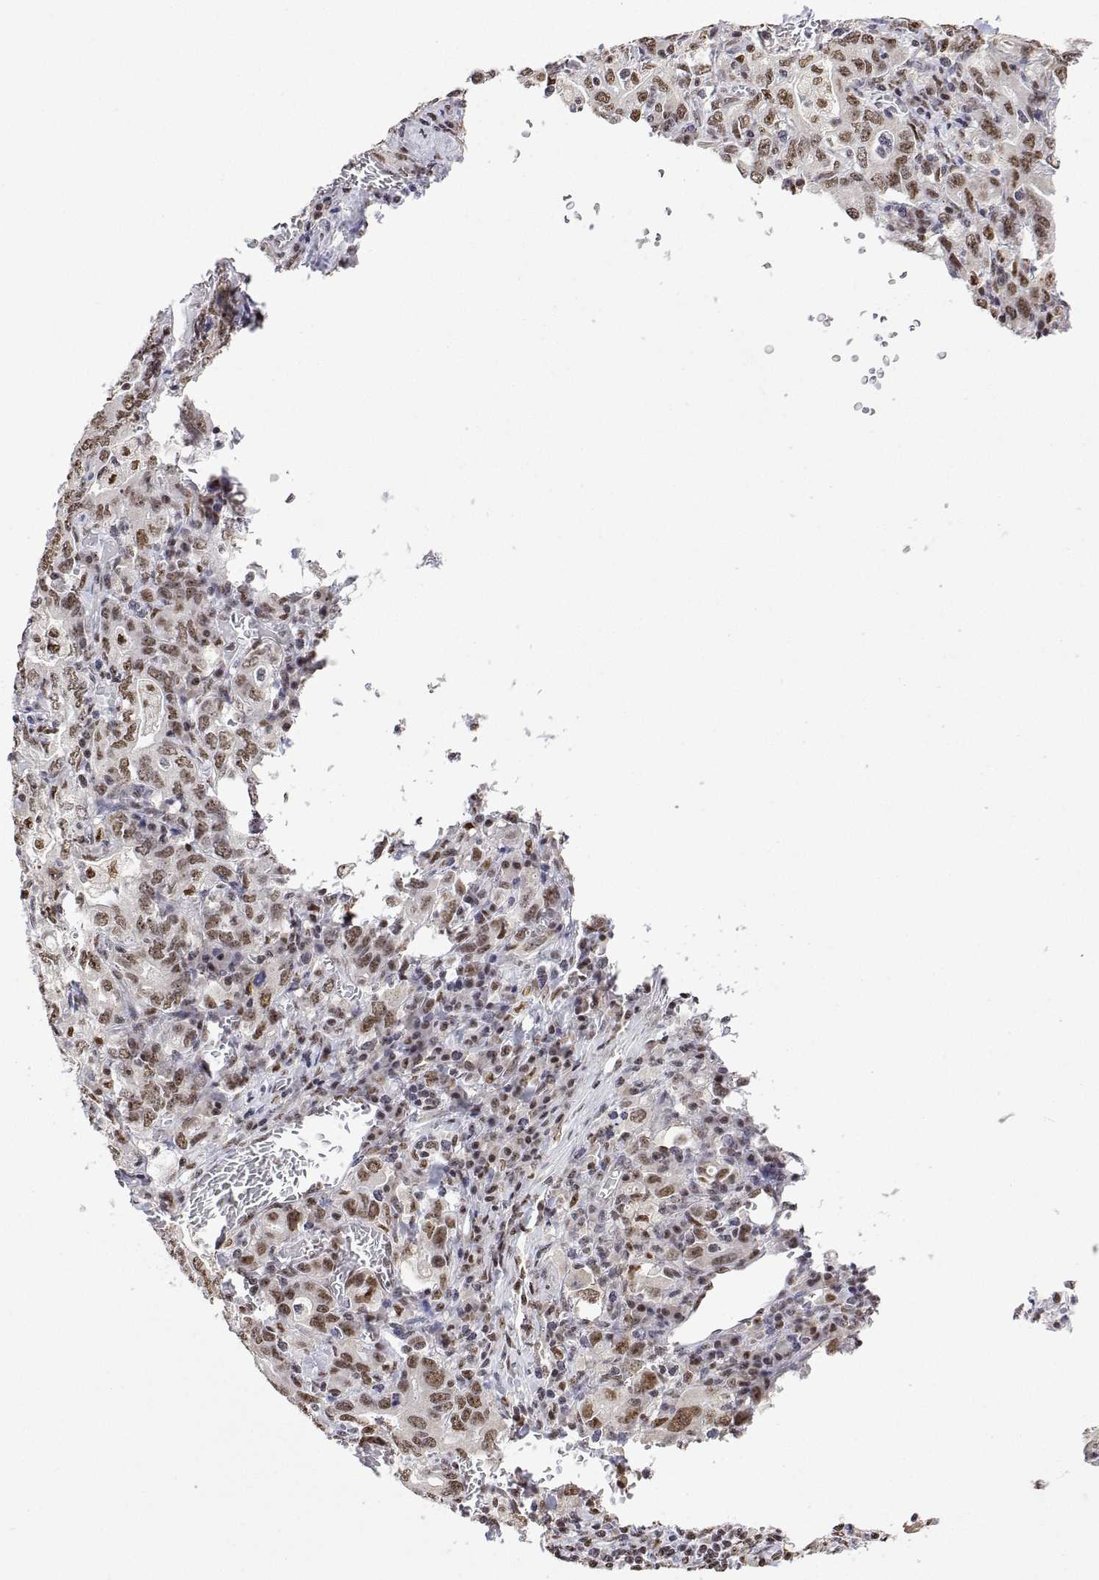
{"staining": {"intensity": "moderate", "quantity": ">75%", "location": "nuclear"}, "tissue": "stomach cancer", "cell_type": "Tumor cells", "image_type": "cancer", "snomed": [{"axis": "morphology", "description": "Adenocarcinoma, NOS"}, {"axis": "topography", "description": "Stomach, upper"}, {"axis": "topography", "description": "Stomach"}], "caption": "Stomach cancer tissue exhibits moderate nuclear positivity in about >75% of tumor cells, visualized by immunohistochemistry.", "gene": "ADAR", "patient": {"sex": "male", "age": 62}}